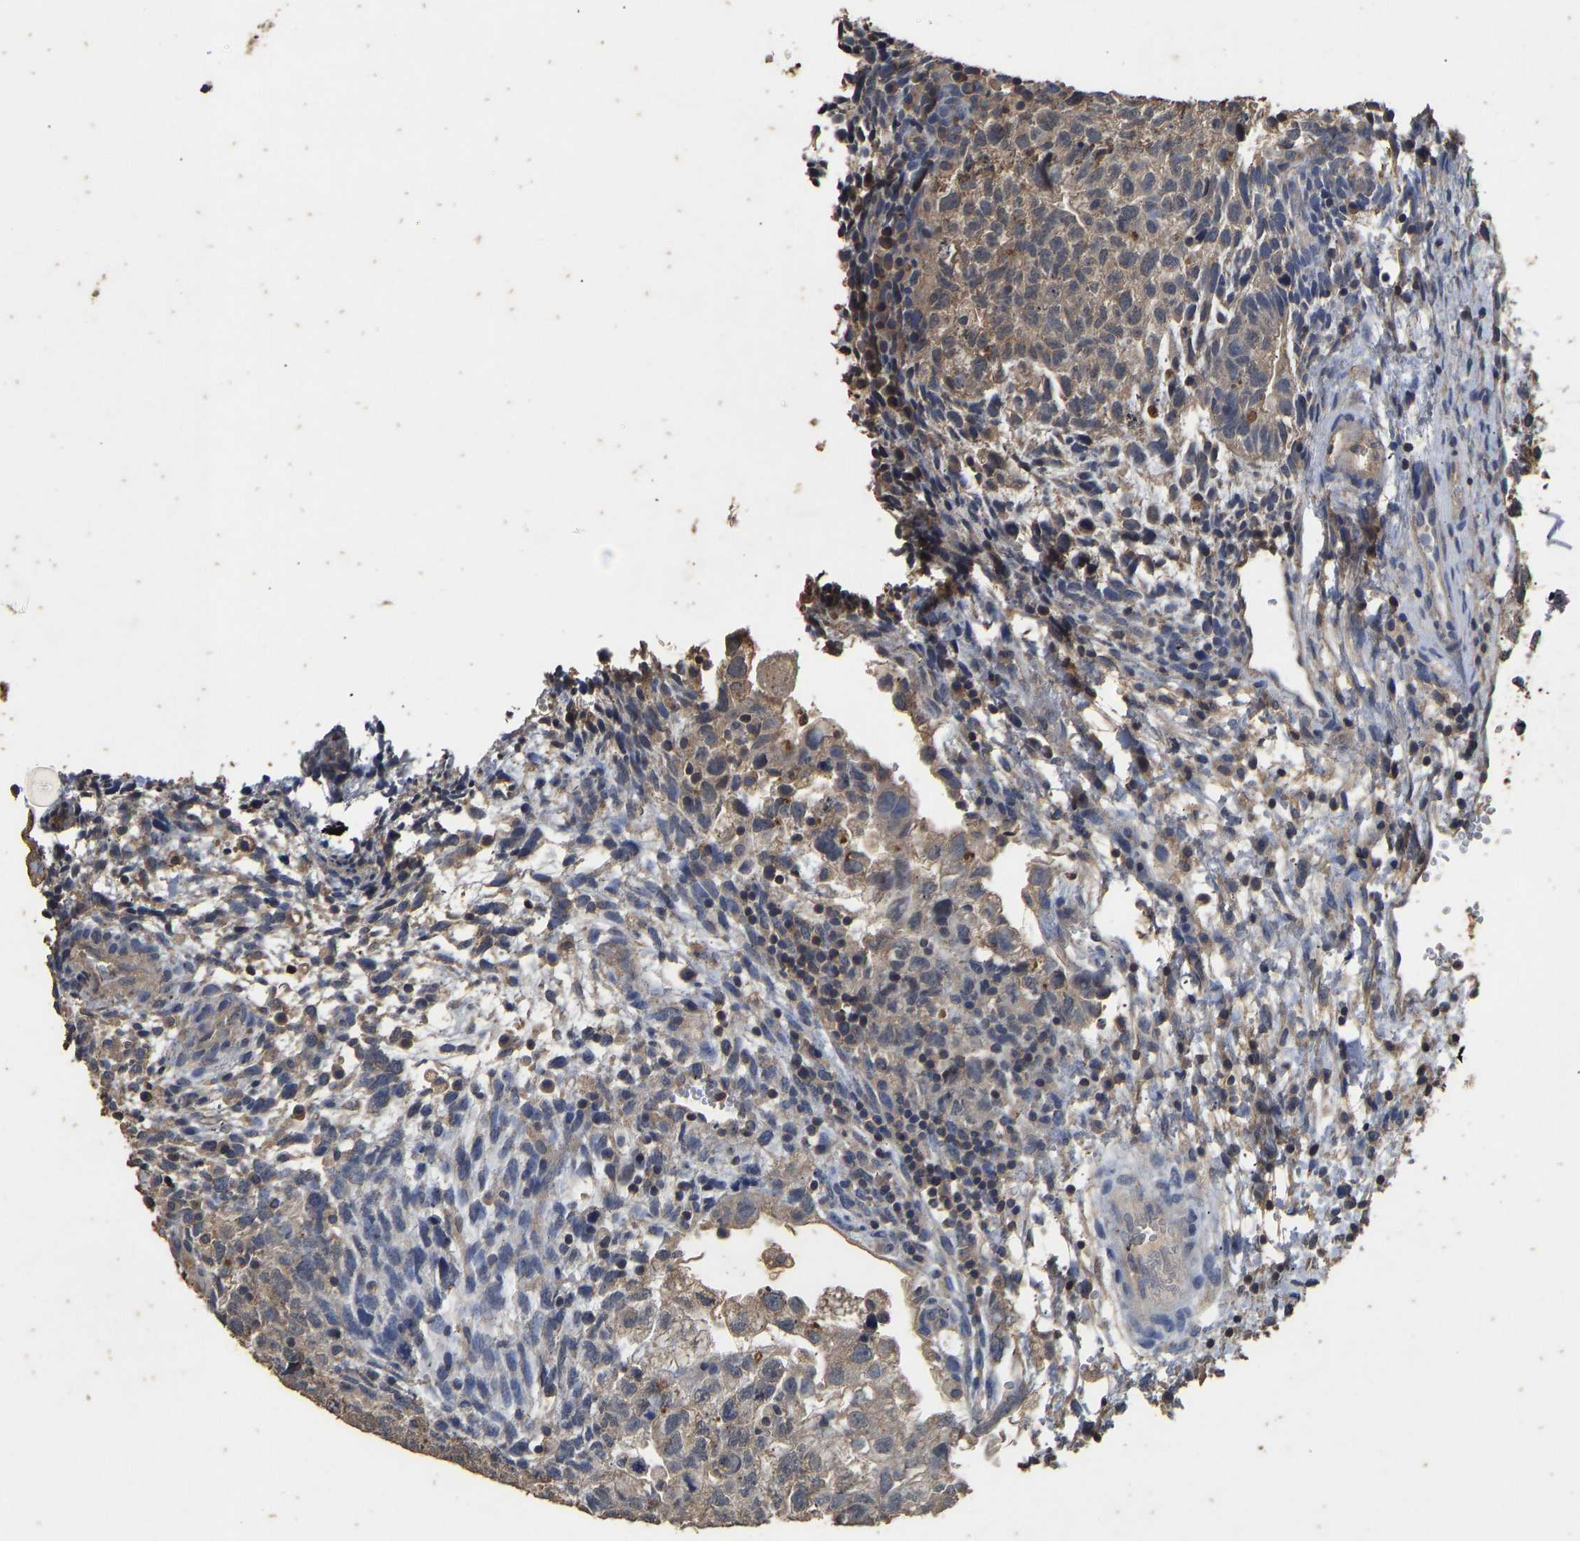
{"staining": {"intensity": "weak", "quantity": "25%-75%", "location": "cytoplasmic/membranous"}, "tissue": "testis cancer", "cell_type": "Tumor cells", "image_type": "cancer", "snomed": [{"axis": "morphology", "description": "Carcinoma, Embryonal, NOS"}, {"axis": "topography", "description": "Testis"}], "caption": "Approximately 25%-75% of tumor cells in human testis embryonal carcinoma reveal weak cytoplasmic/membranous protein expression as visualized by brown immunohistochemical staining.", "gene": "CIDEC", "patient": {"sex": "male", "age": 36}}